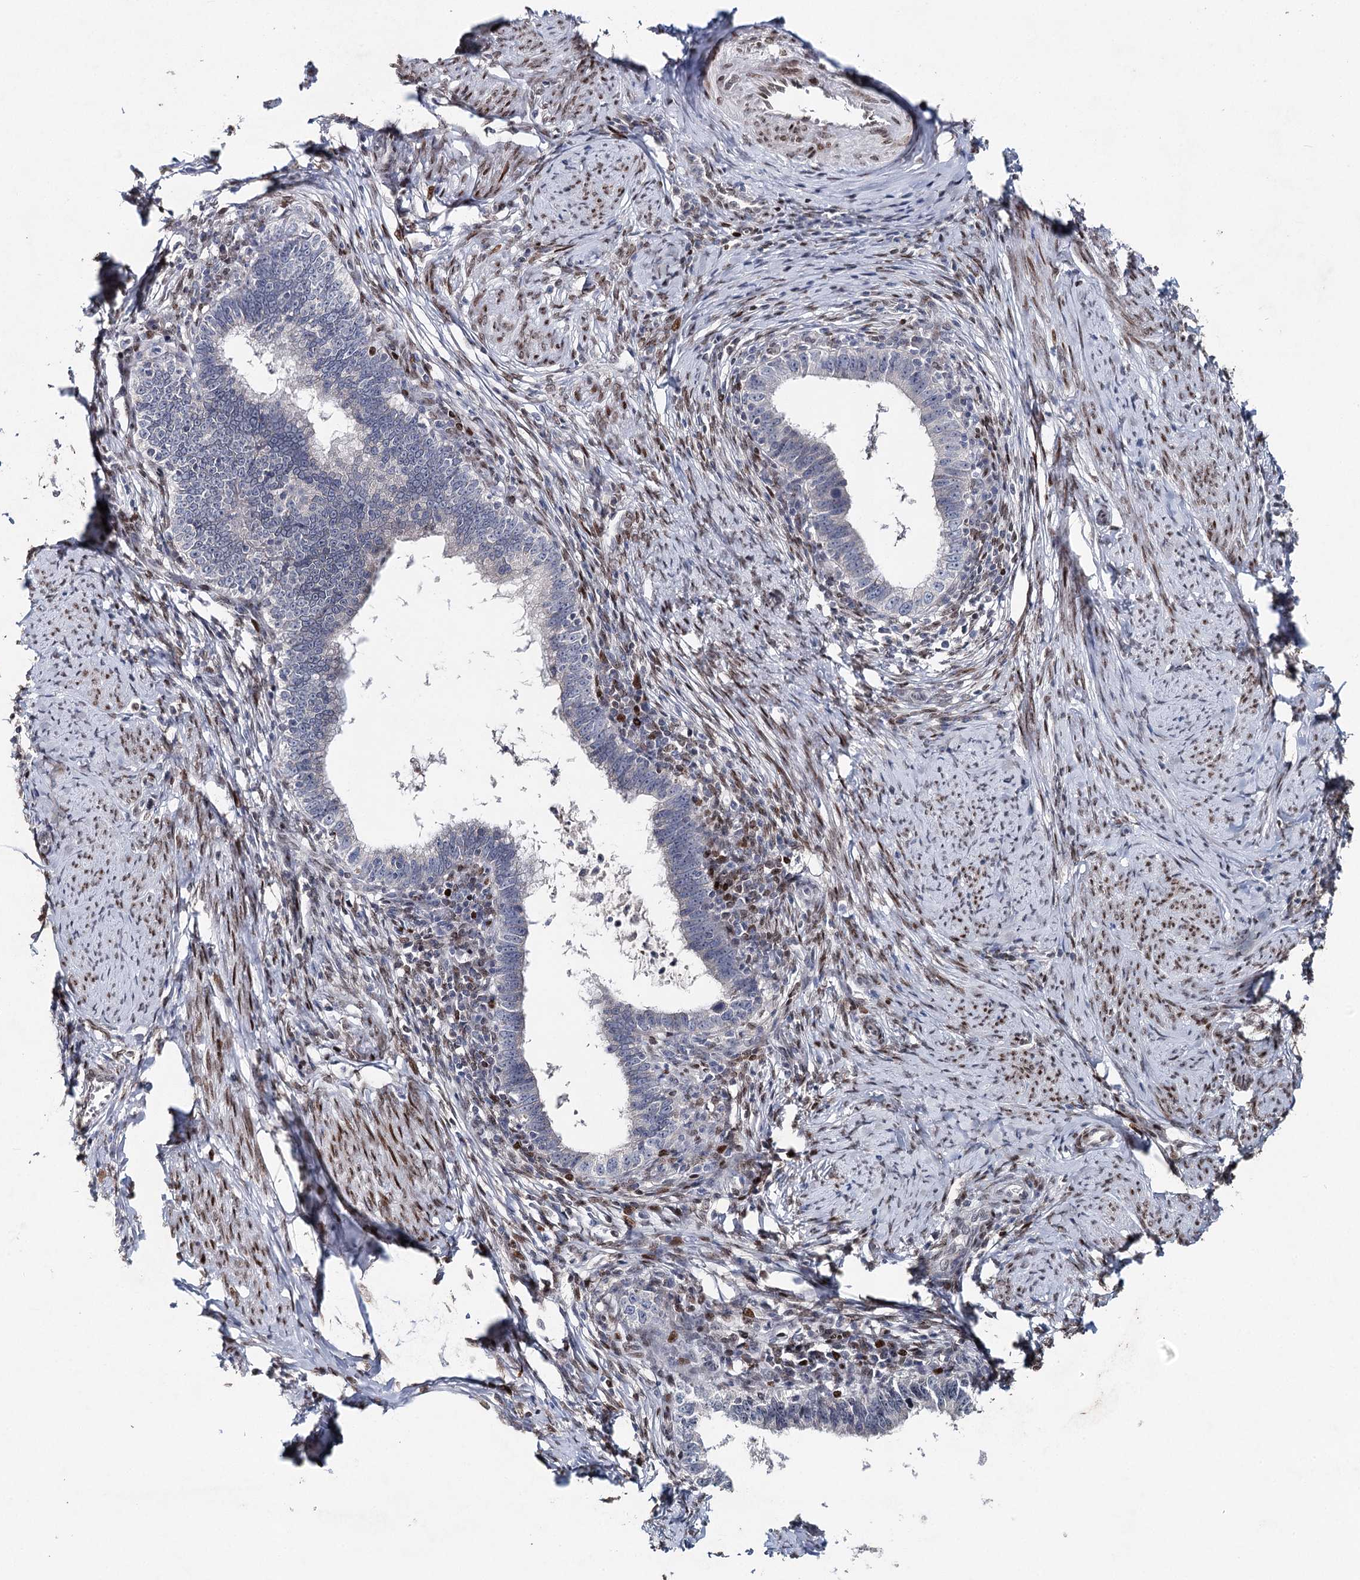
{"staining": {"intensity": "negative", "quantity": "none", "location": "none"}, "tissue": "cervical cancer", "cell_type": "Tumor cells", "image_type": "cancer", "snomed": [{"axis": "morphology", "description": "Adenocarcinoma, NOS"}, {"axis": "topography", "description": "Cervix"}], "caption": "There is no significant positivity in tumor cells of cervical cancer.", "gene": "FRMD4A", "patient": {"sex": "female", "age": 36}}